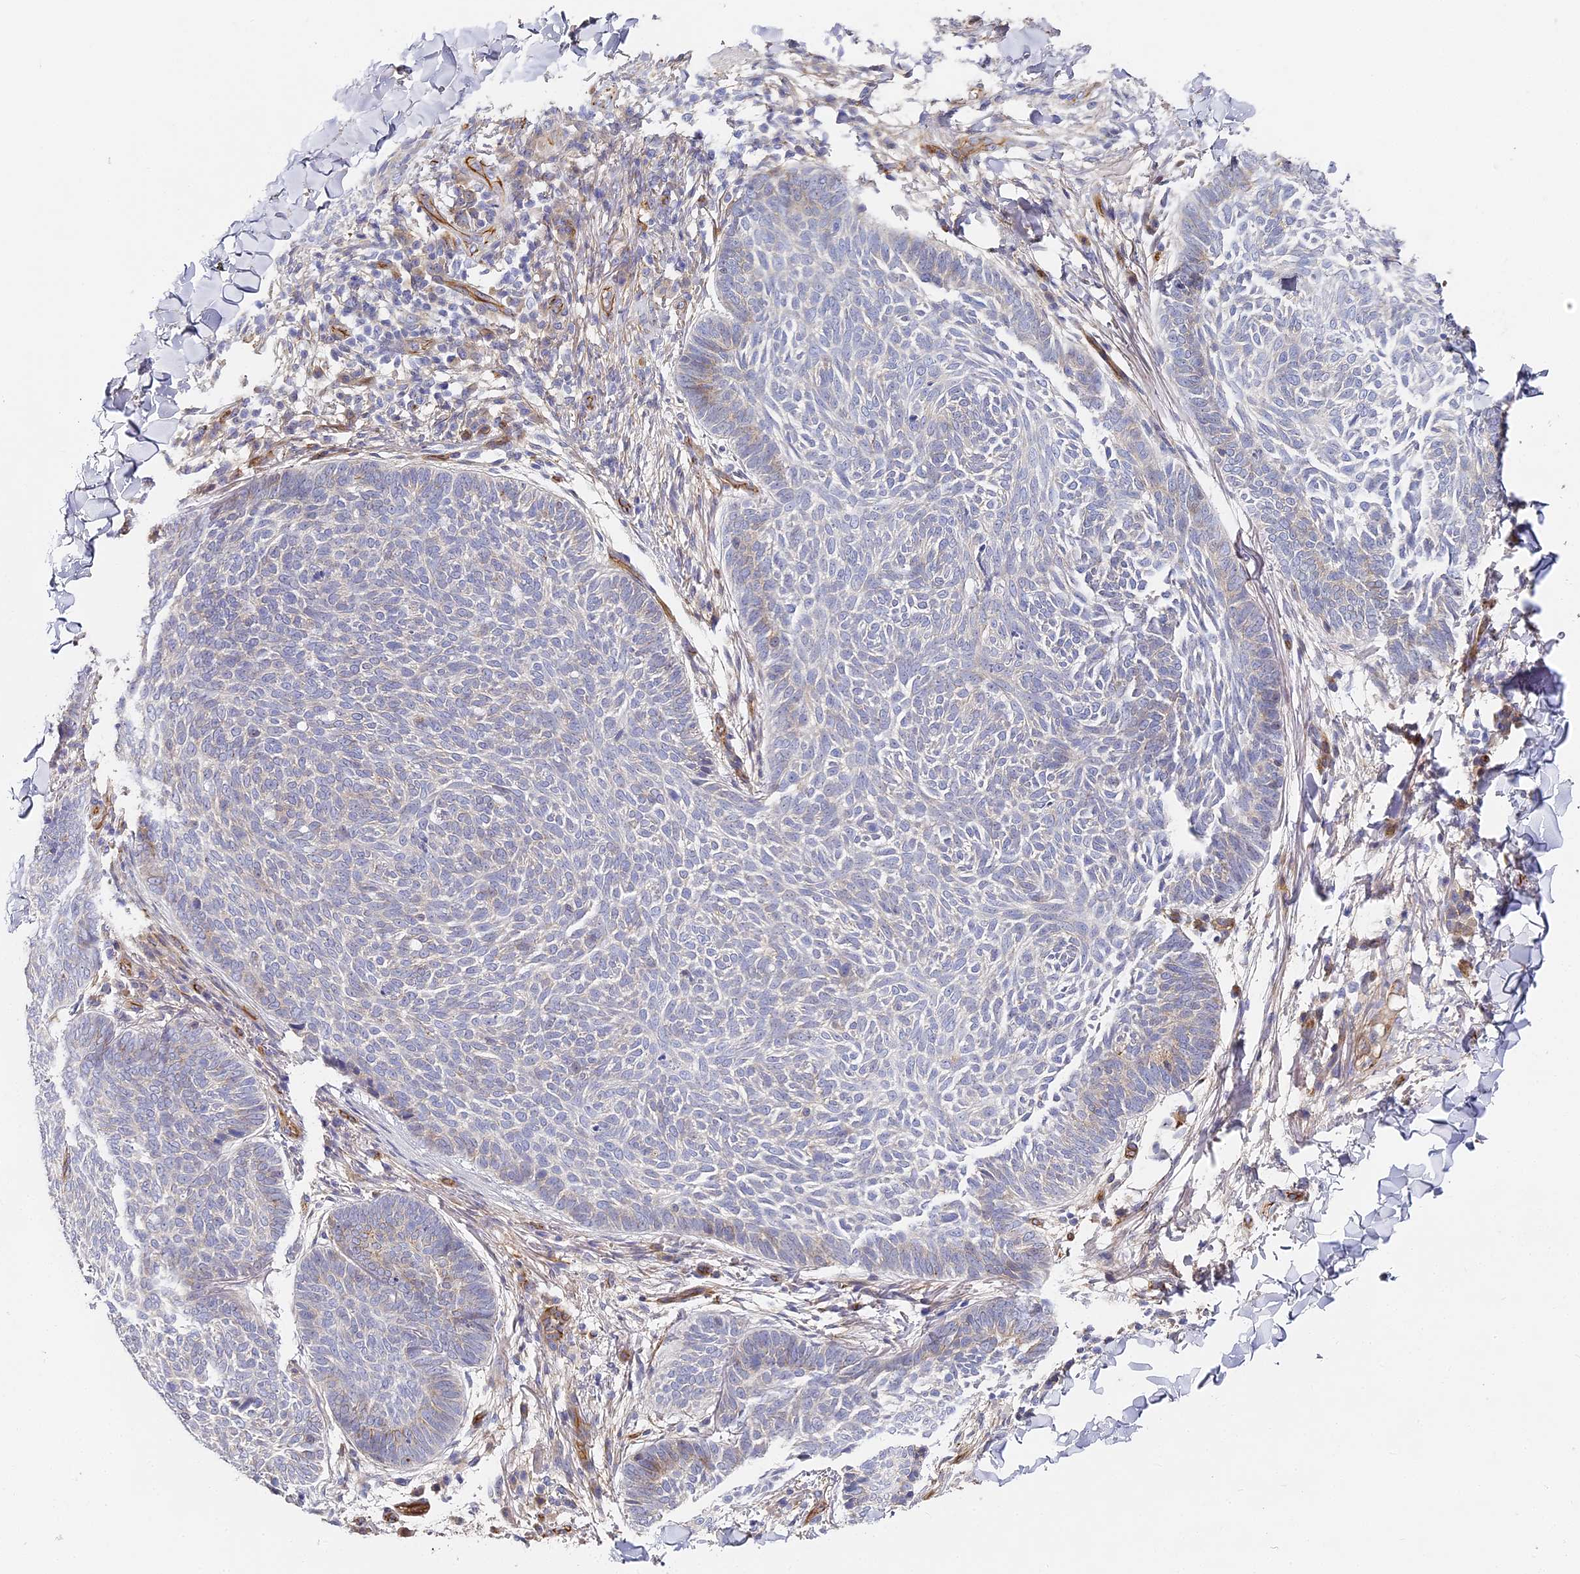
{"staining": {"intensity": "negative", "quantity": "none", "location": "none"}, "tissue": "skin cancer", "cell_type": "Tumor cells", "image_type": "cancer", "snomed": [{"axis": "morphology", "description": "Normal tissue, NOS"}, {"axis": "morphology", "description": "Basal cell carcinoma"}, {"axis": "topography", "description": "Skin"}], "caption": "A high-resolution image shows immunohistochemistry (IHC) staining of skin cancer, which reveals no significant expression in tumor cells.", "gene": "CCDC30", "patient": {"sex": "male", "age": 50}}